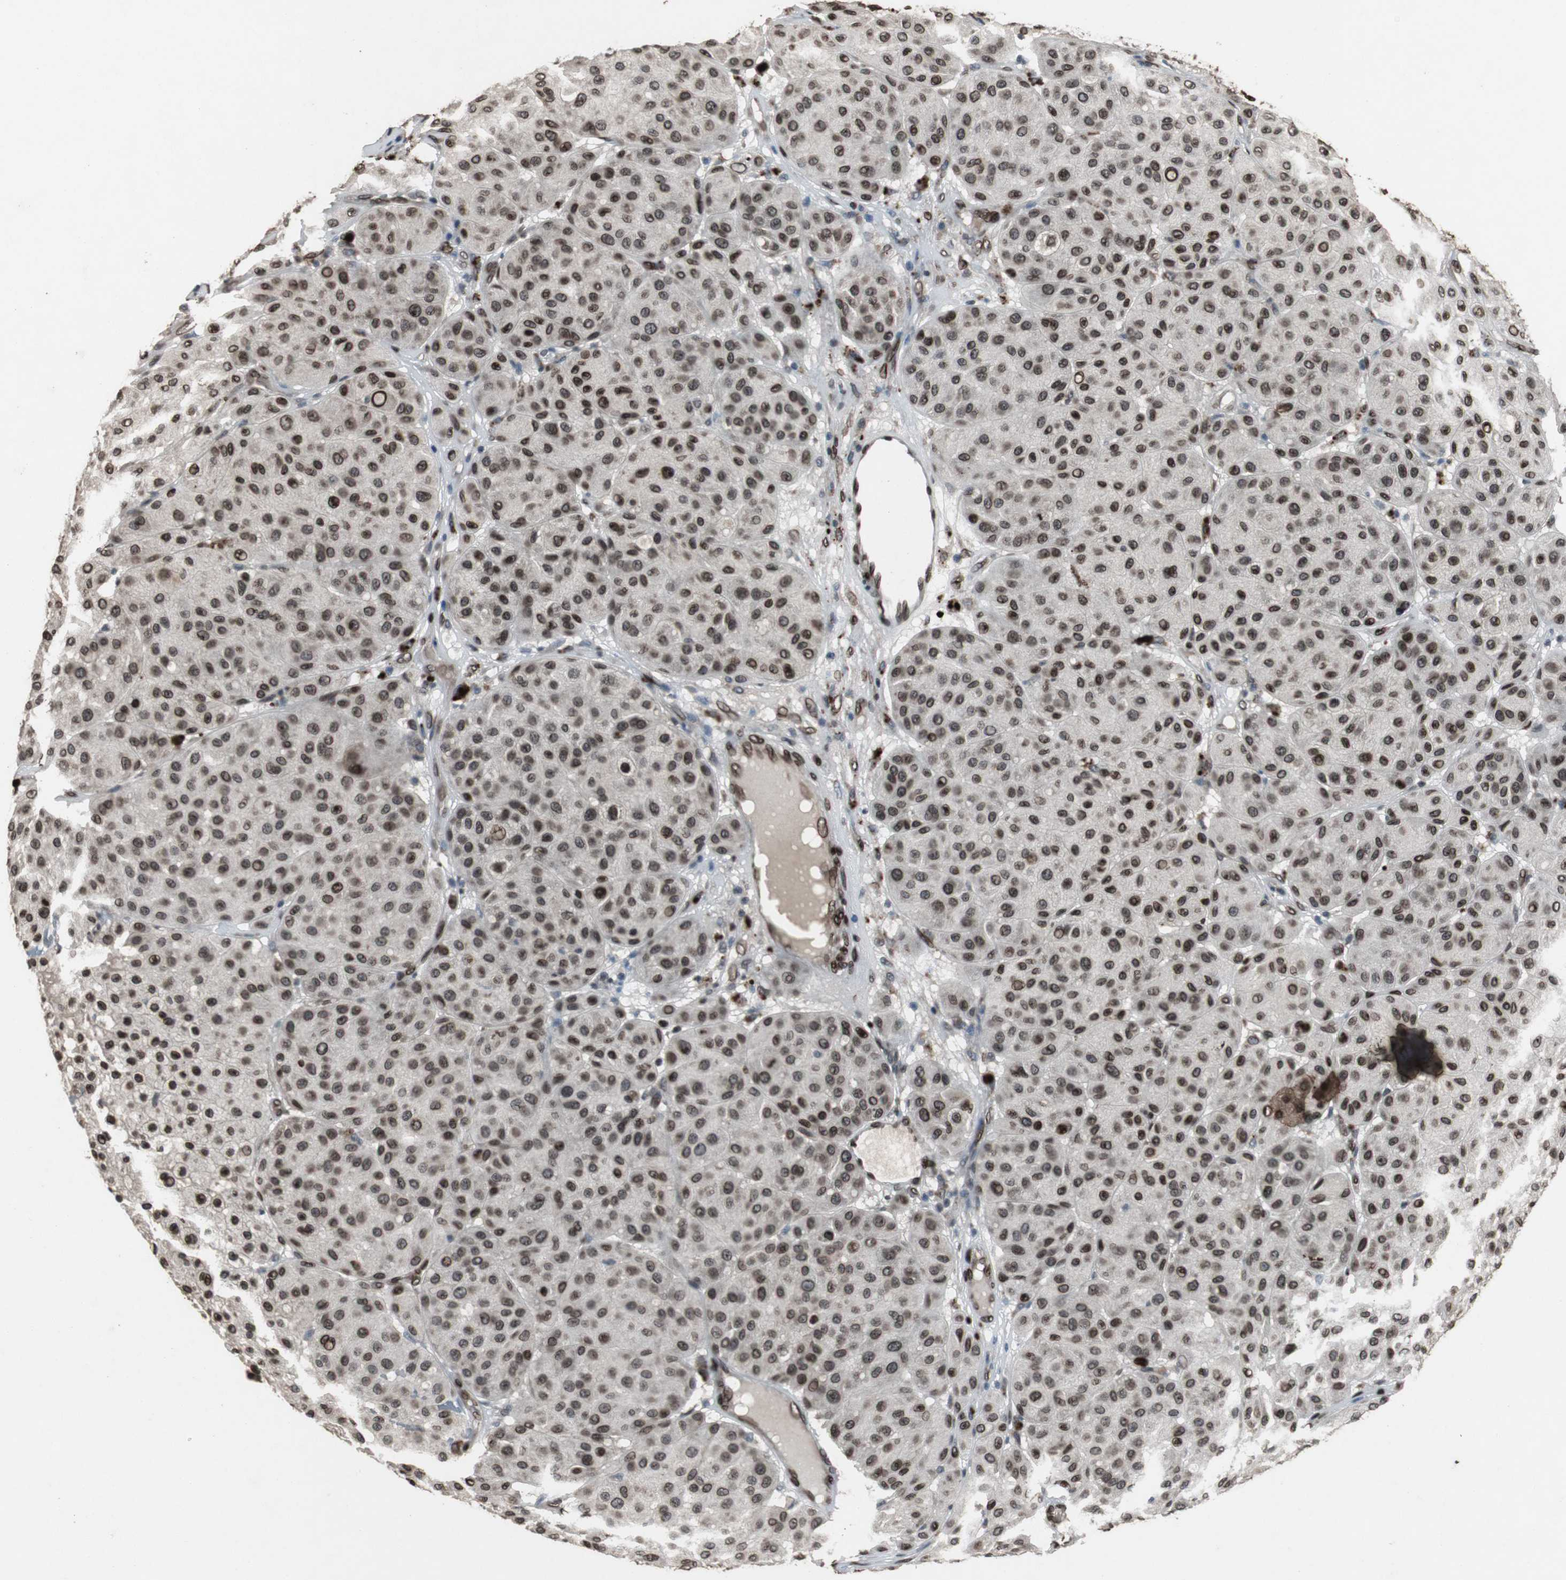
{"staining": {"intensity": "strong", "quantity": ">75%", "location": "cytoplasmic/membranous,nuclear"}, "tissue": "melanoma", "cell_type": "Tumor cells", "image_type": "cancer", "snomed": [{"axis": "morphology", "description": "Normal tissue, NOS"}, {"axis": "morphology", "description": "Malignant melanoma, Metastatic site"}, {"axis": "topography", "description": "Skin"}], "caption": "Melanoma stained for a protein (brown) exhibits strong cytoplasmic/membranous and nuclear positive positivity in approximately >75% of tumor cells.", "gene": "LMNA", "patient": {"sex": "male", "age": 41}}